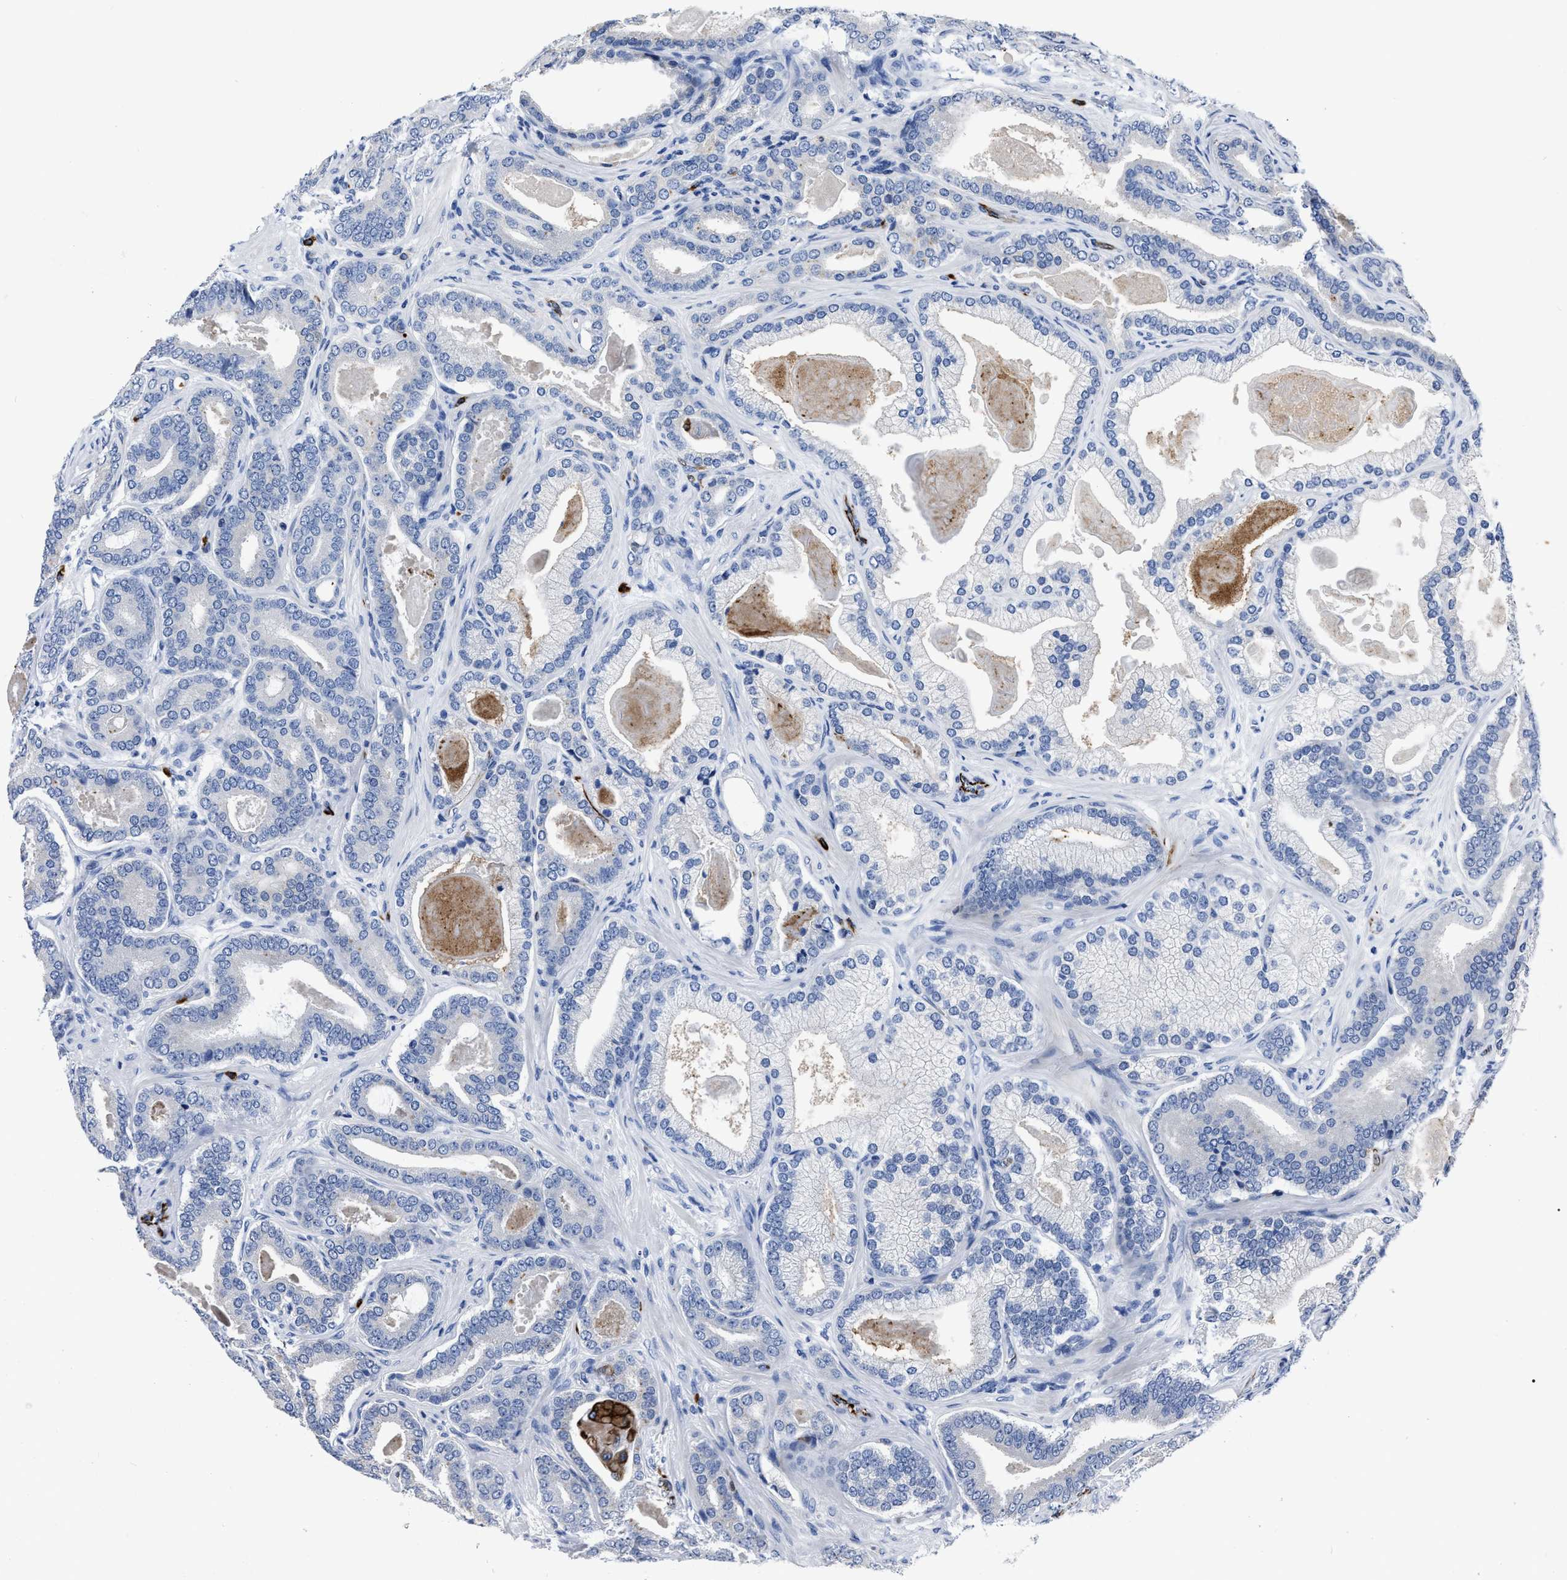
{"staining": {"intensity": "negative", "quantity": "none", "location": "none"}, "tissue": "prostate cancer", "cell_type": "Tumor cells", "image_type": "cancer", "snomed": [{"axis": "morphology", "description": "Adenocarcinoma, High grade"}, {"axis": "topography", "description": "Prostate"}], "caption": "Micrograph shows no protein expression in tumor cells of prostate high-grade adenocarcinoma tissue. (Brightfield microscopy of DAB immunohistochemistry at high magnification).", "gene": "OR10G3", "patient": {"sex": "male", "age": 60}}